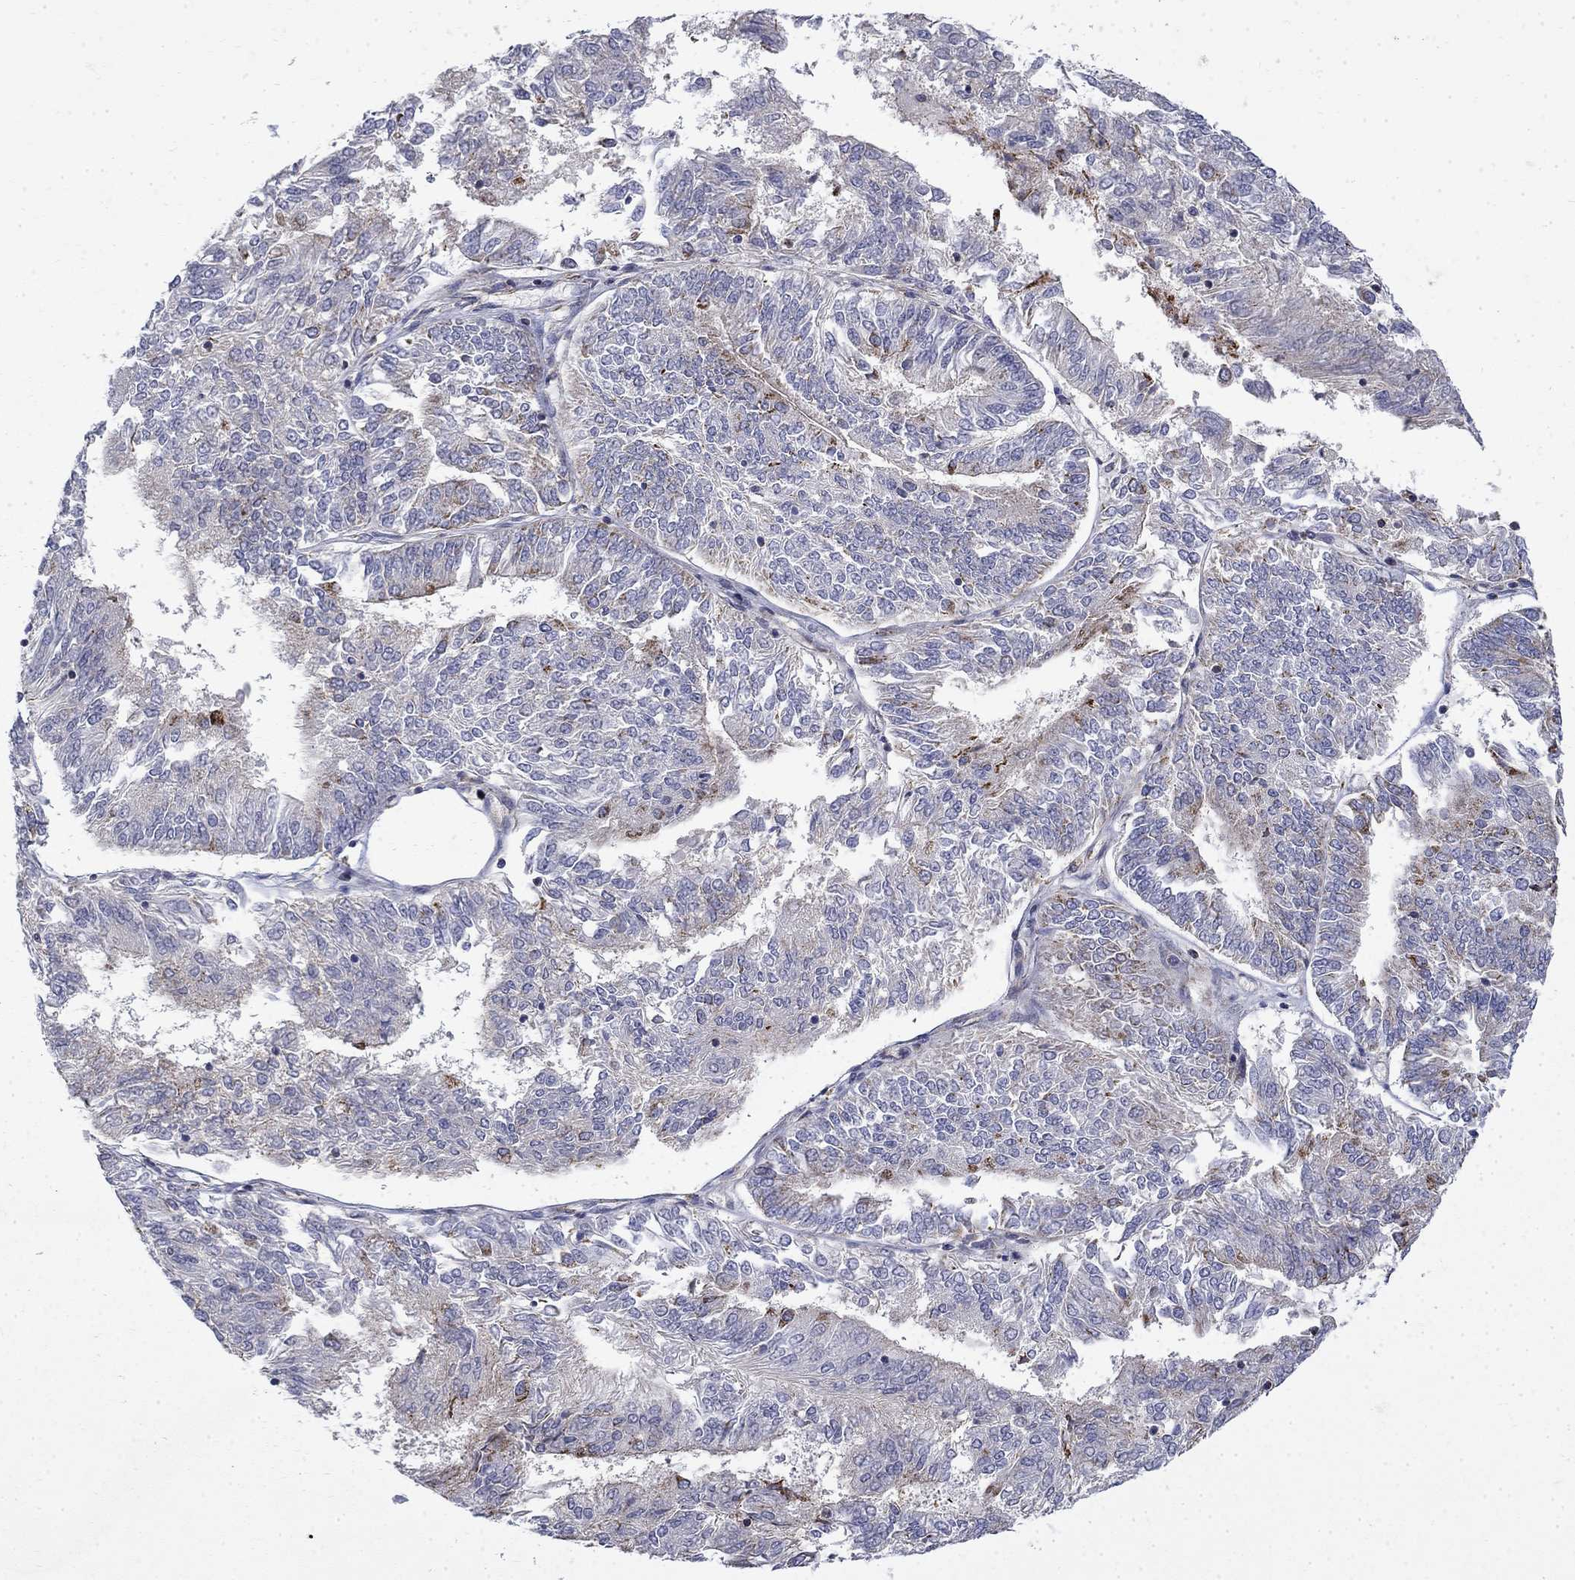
{"staining": {"intensity": "negative", "quantity": "none", "location": "none"}, "tissue": "endometrial cancer", "cell_type": "Tumor cells", "image_type": "cancer", "snomed": [{"axis": "morphology", "description": "Adenocarcinoma, NOS"}, {"axis": "topography", "description": "Endometrium"}], "caption": "Tumor cells show no significant staining in adenocarcinoma (endometrial).", "gene": "PCBP3", "patient": {"sex": "female", "age": 58}}